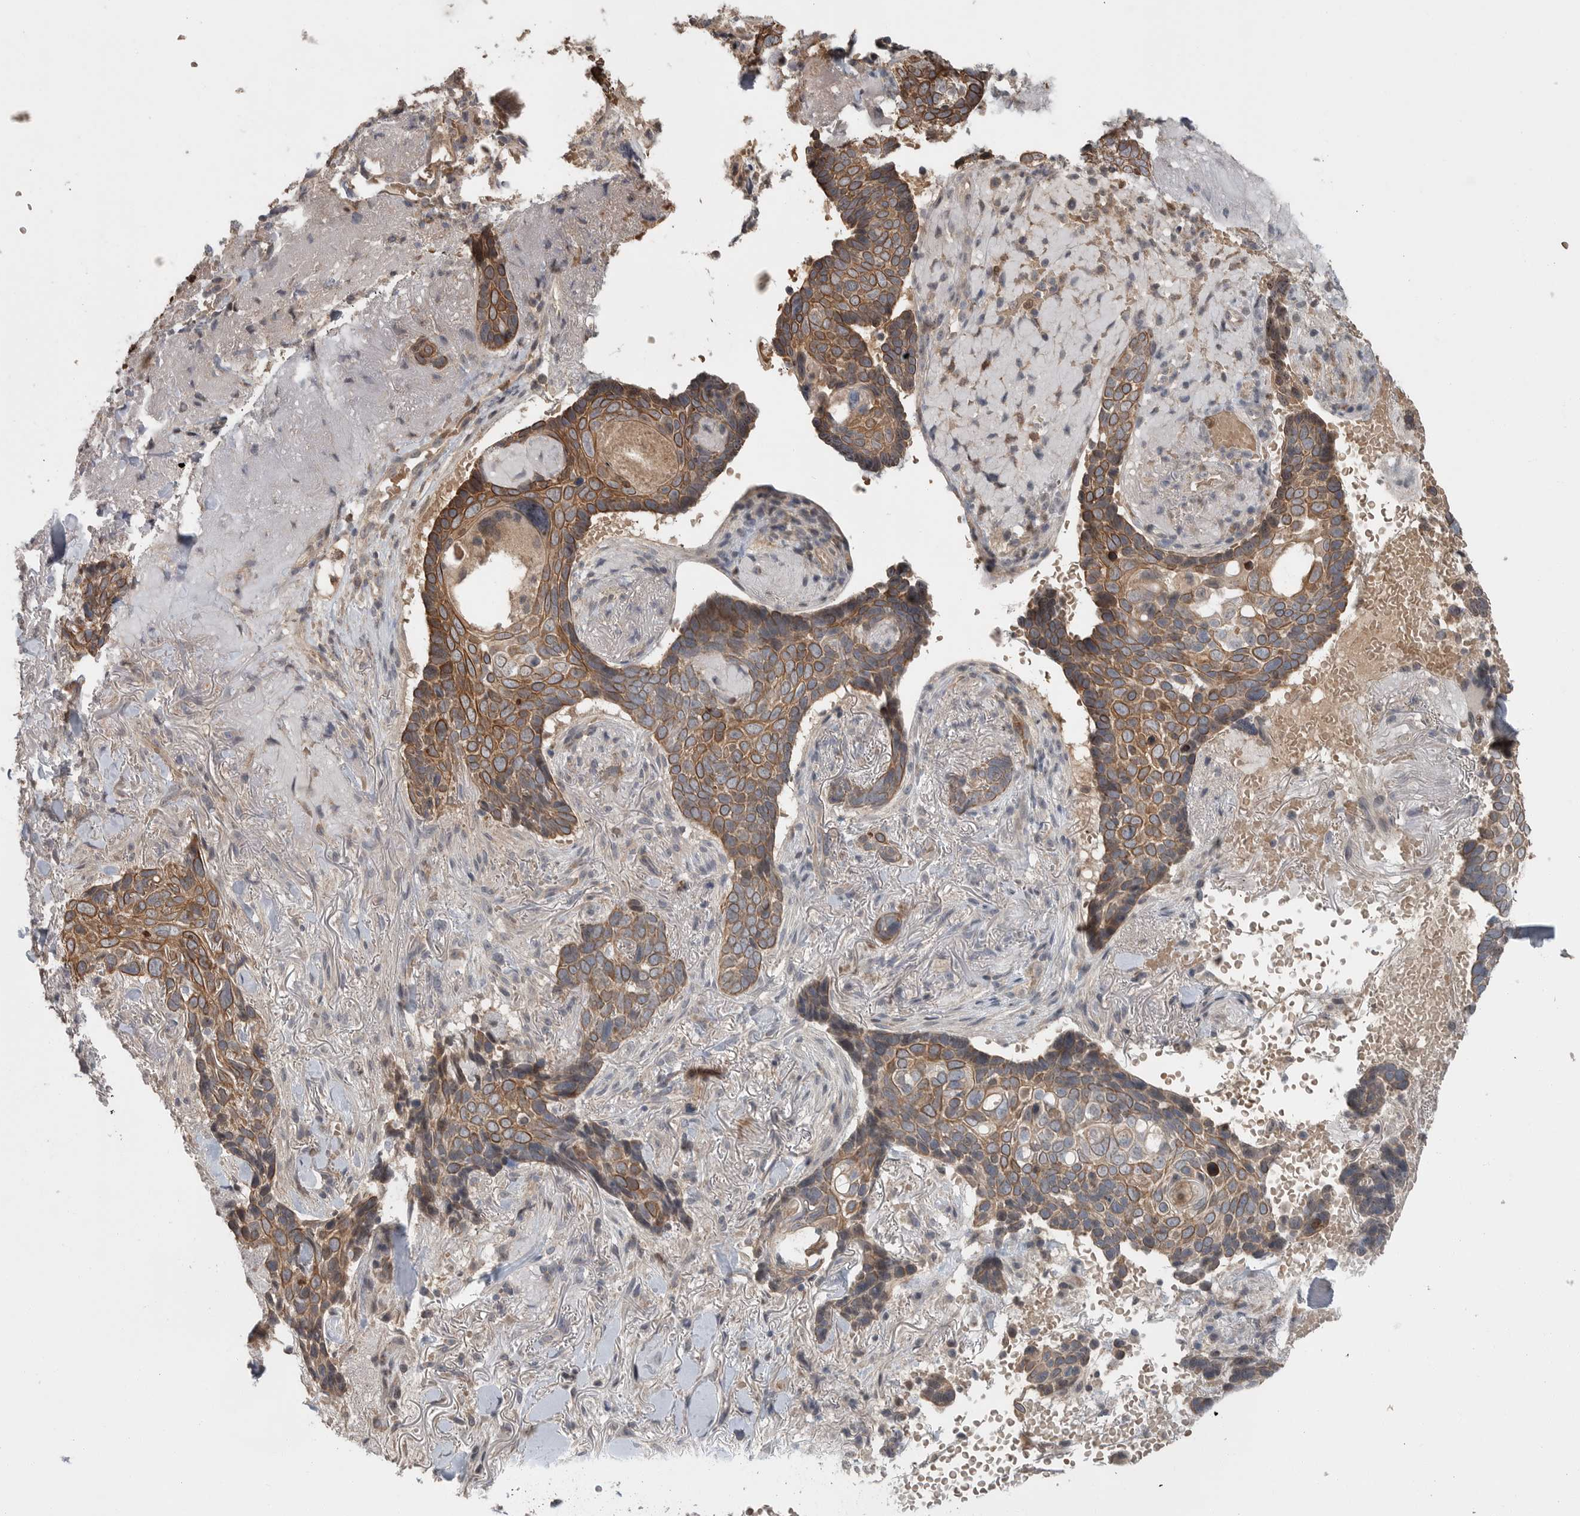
{"staining": {"intensity": "moderate", "quantity": ">75%", "location": "cytoplasmic/membranous"}, "tissue": "skin cancer", "cell_type": "Tumor cells", "image_type": "cancer", "snomed": [{"axis": "morphology", "description": "Basal cell carcinoma"}, {"axis": "topography", "description": "Skin"}], "caption": "This histopathology image exhibits immunohistochemistry staining of skin cancer, with medium moderate cytoplasmic/membranous positivity in about >75% of tumor cells.", "gene": "SCP2", "patient": {"sex": "female", "age": 82}}